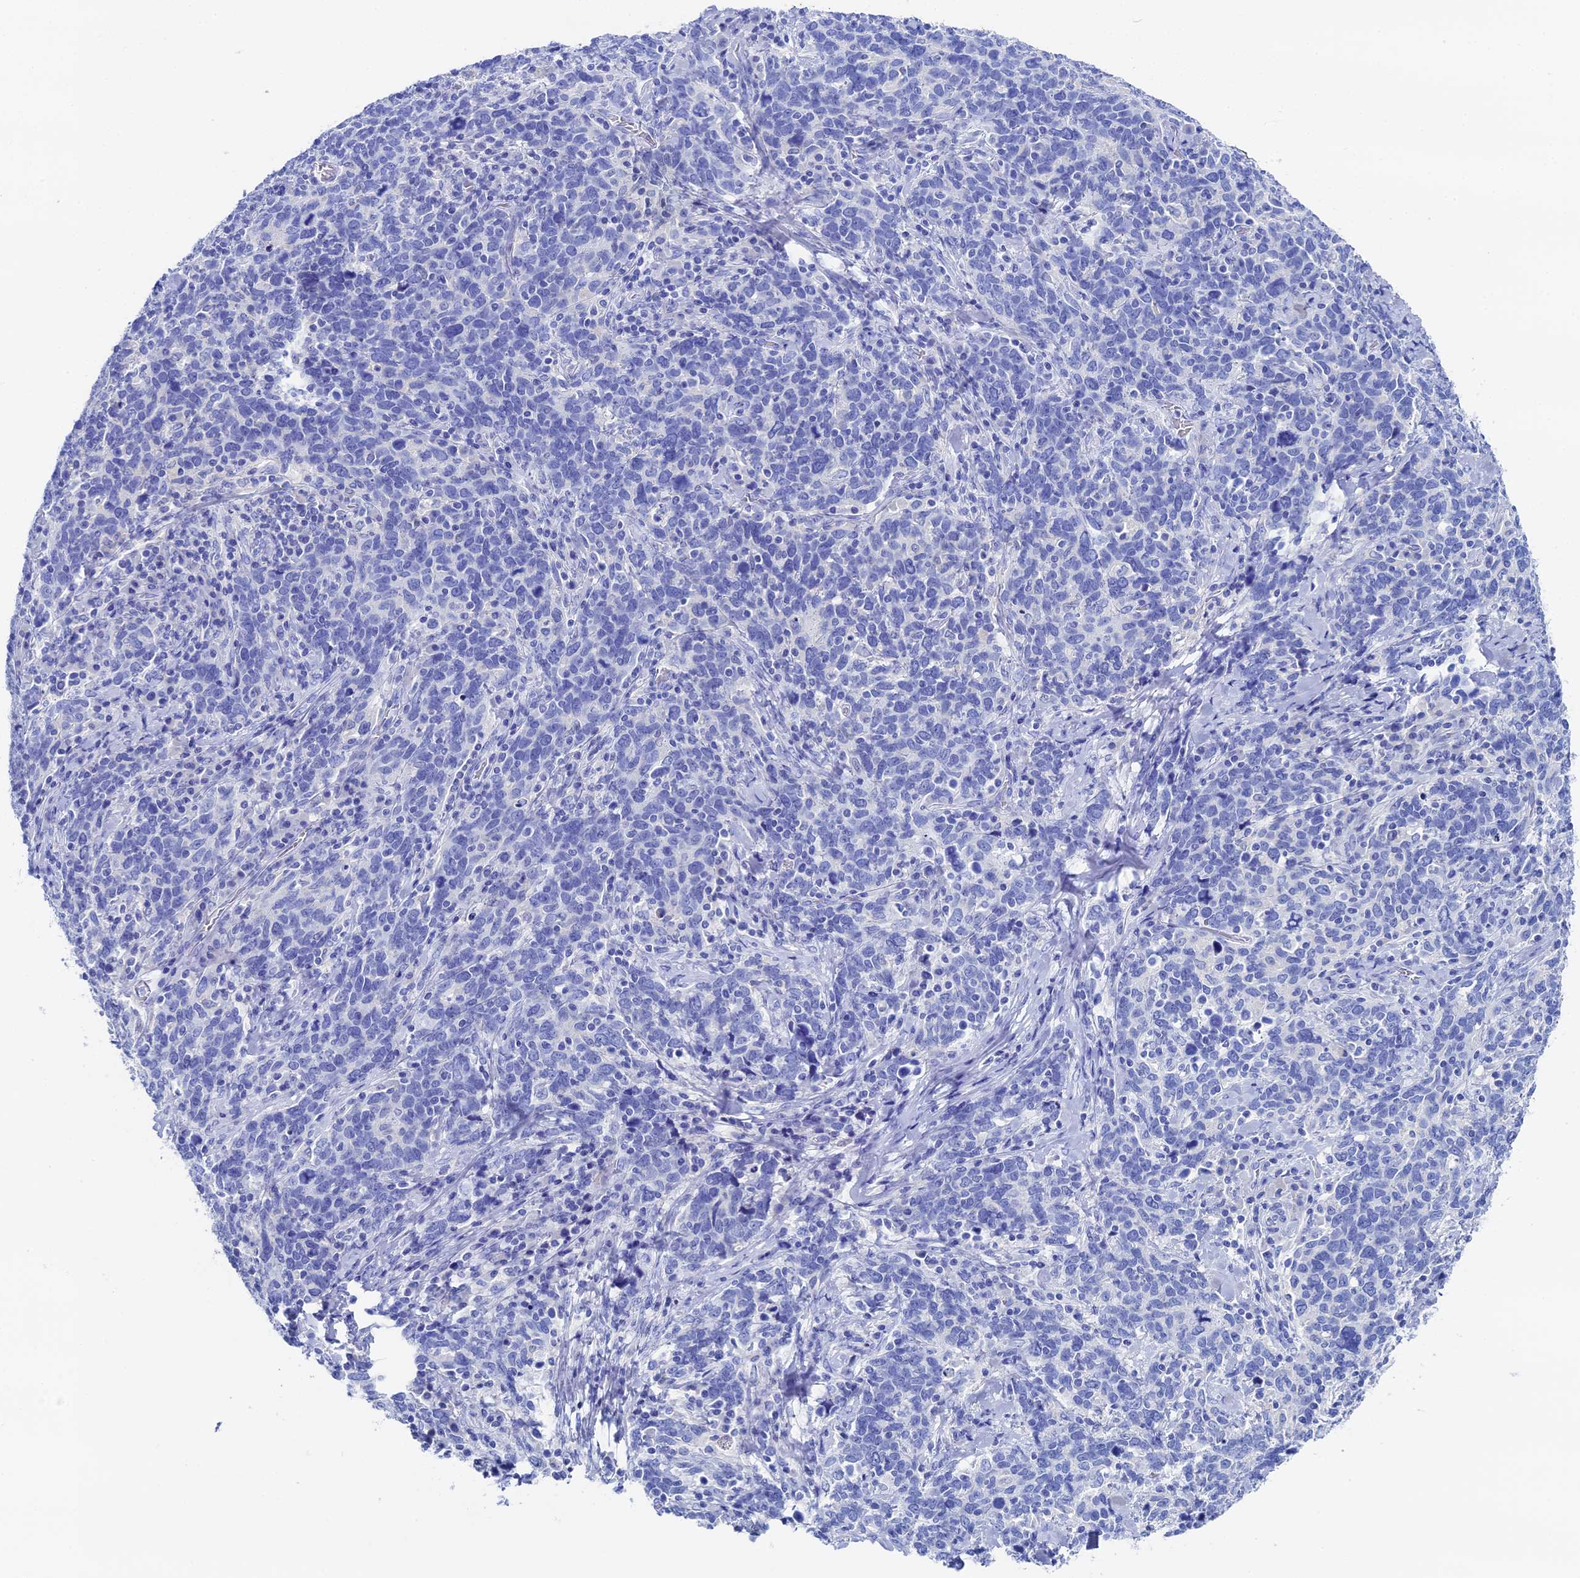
{"staining": {"intensity": "negative", "quantity": "none", "location": "none"}, "tissue": "cervical cancer", "cell_type": "Tumor cells", "image_type": "cancer", "snomed": [{"axis": "morphology", "description": "Squamous cell carcinoma, NOS"}, {"axis": "topography", "description": "Cervix"}], "caption": "The IHC image has no significant expression in tumor cells of cervical cancer (squamous cell carcinoma) tissue.", "gene": "UNC119", "patient": {"sex": "female", "age": 41}}